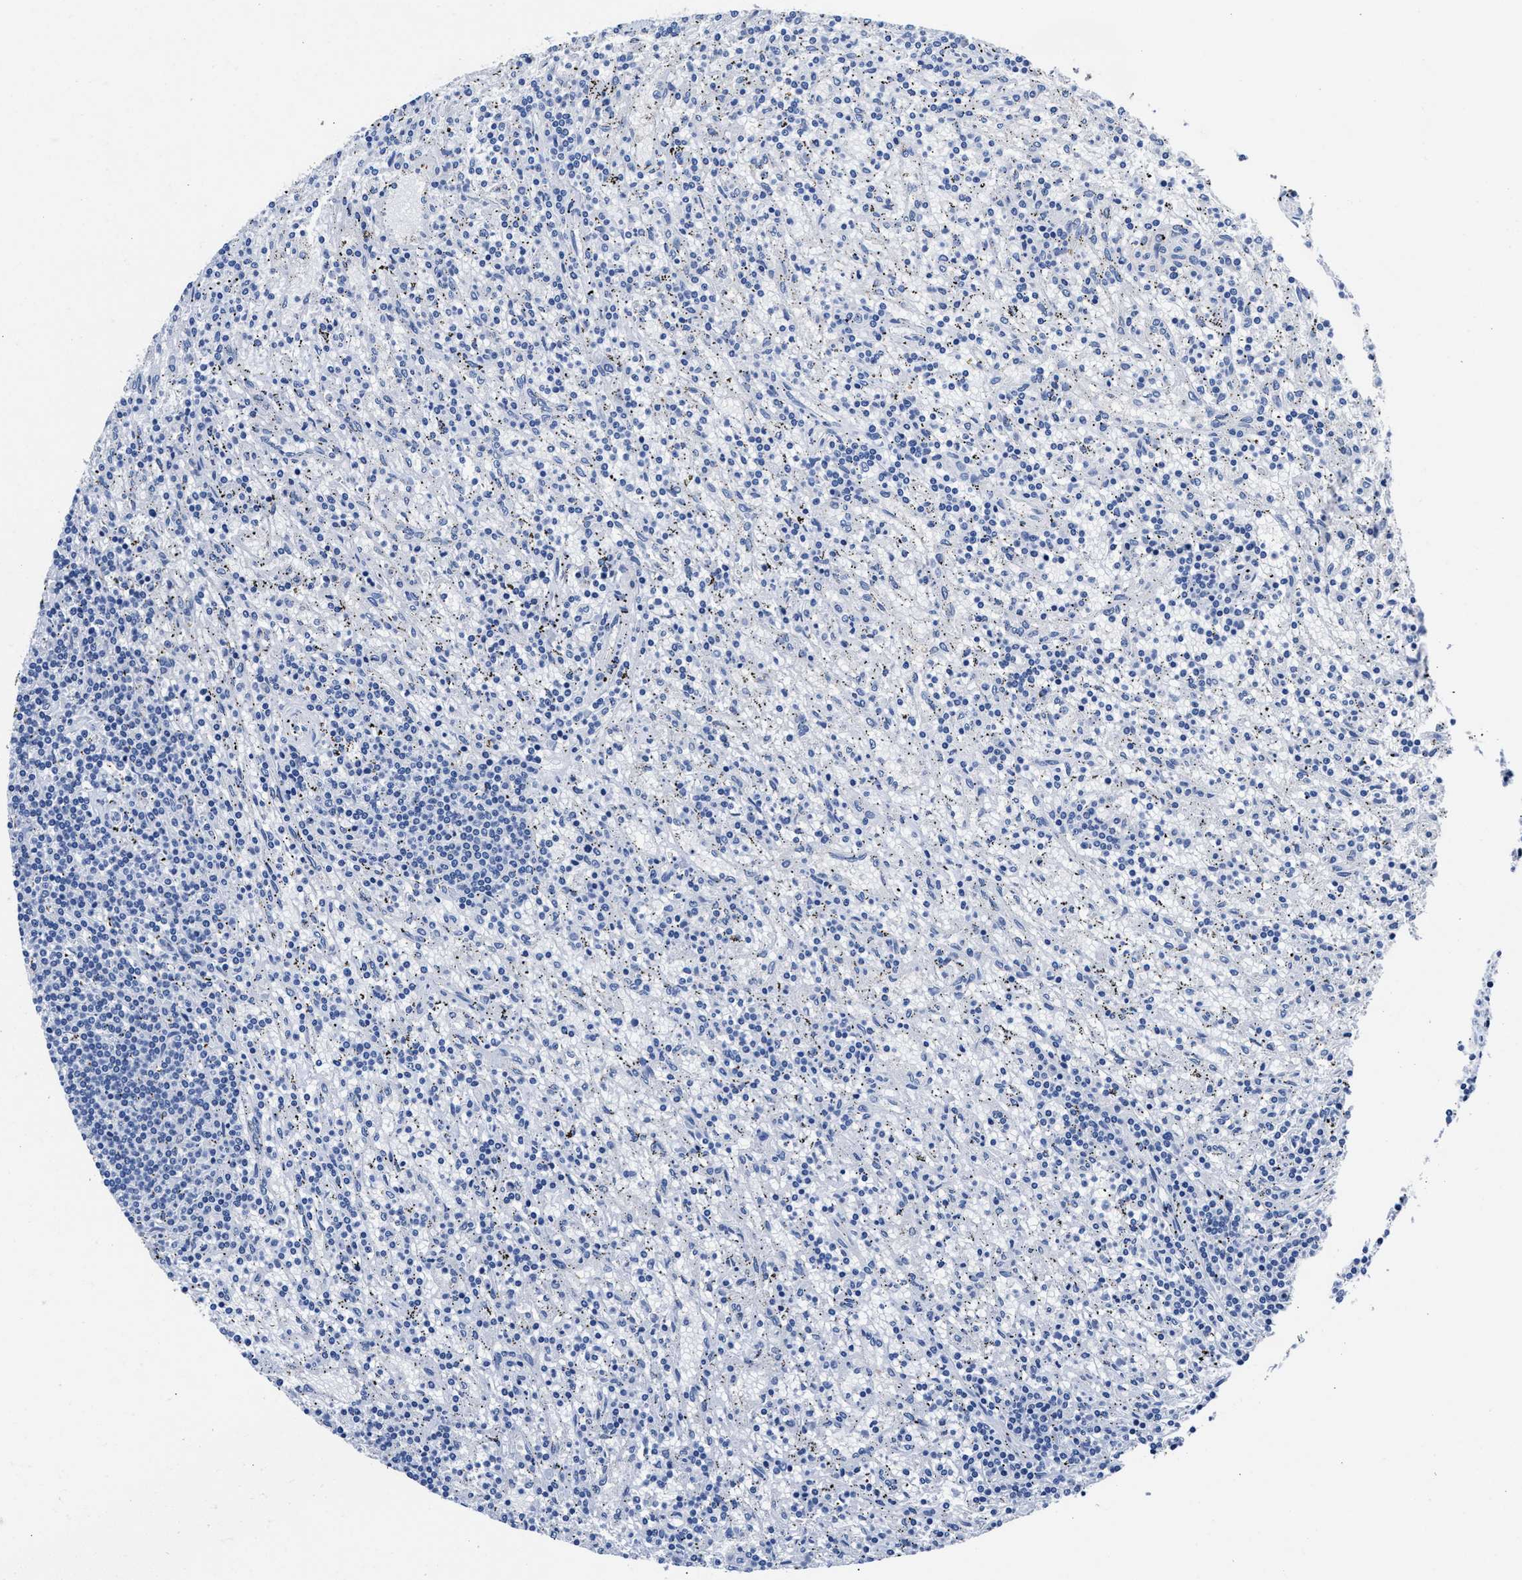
{"staining": {"intensity": "negative", "quantity": "none", "location": "none"}, "tissue": "lymphoma", "cell_type": "Tumor cells", "image_type": "cancer", "snomed": [{"axis": "morphology", "description": "Malignant lymphoma, non-Hodgkin's type, Low grade"}, {"axis": "topography", "description": "Spleen"}], "caption": "This is a image of immunohistochemistry staining of low-grade malignant lymphoma, non-Hodgkin's type, which shows no expression in tumor cells. Nuclei are stained in blue.", "gene": "GSTM1", "patient": {"sex": "male", "age": 76}}